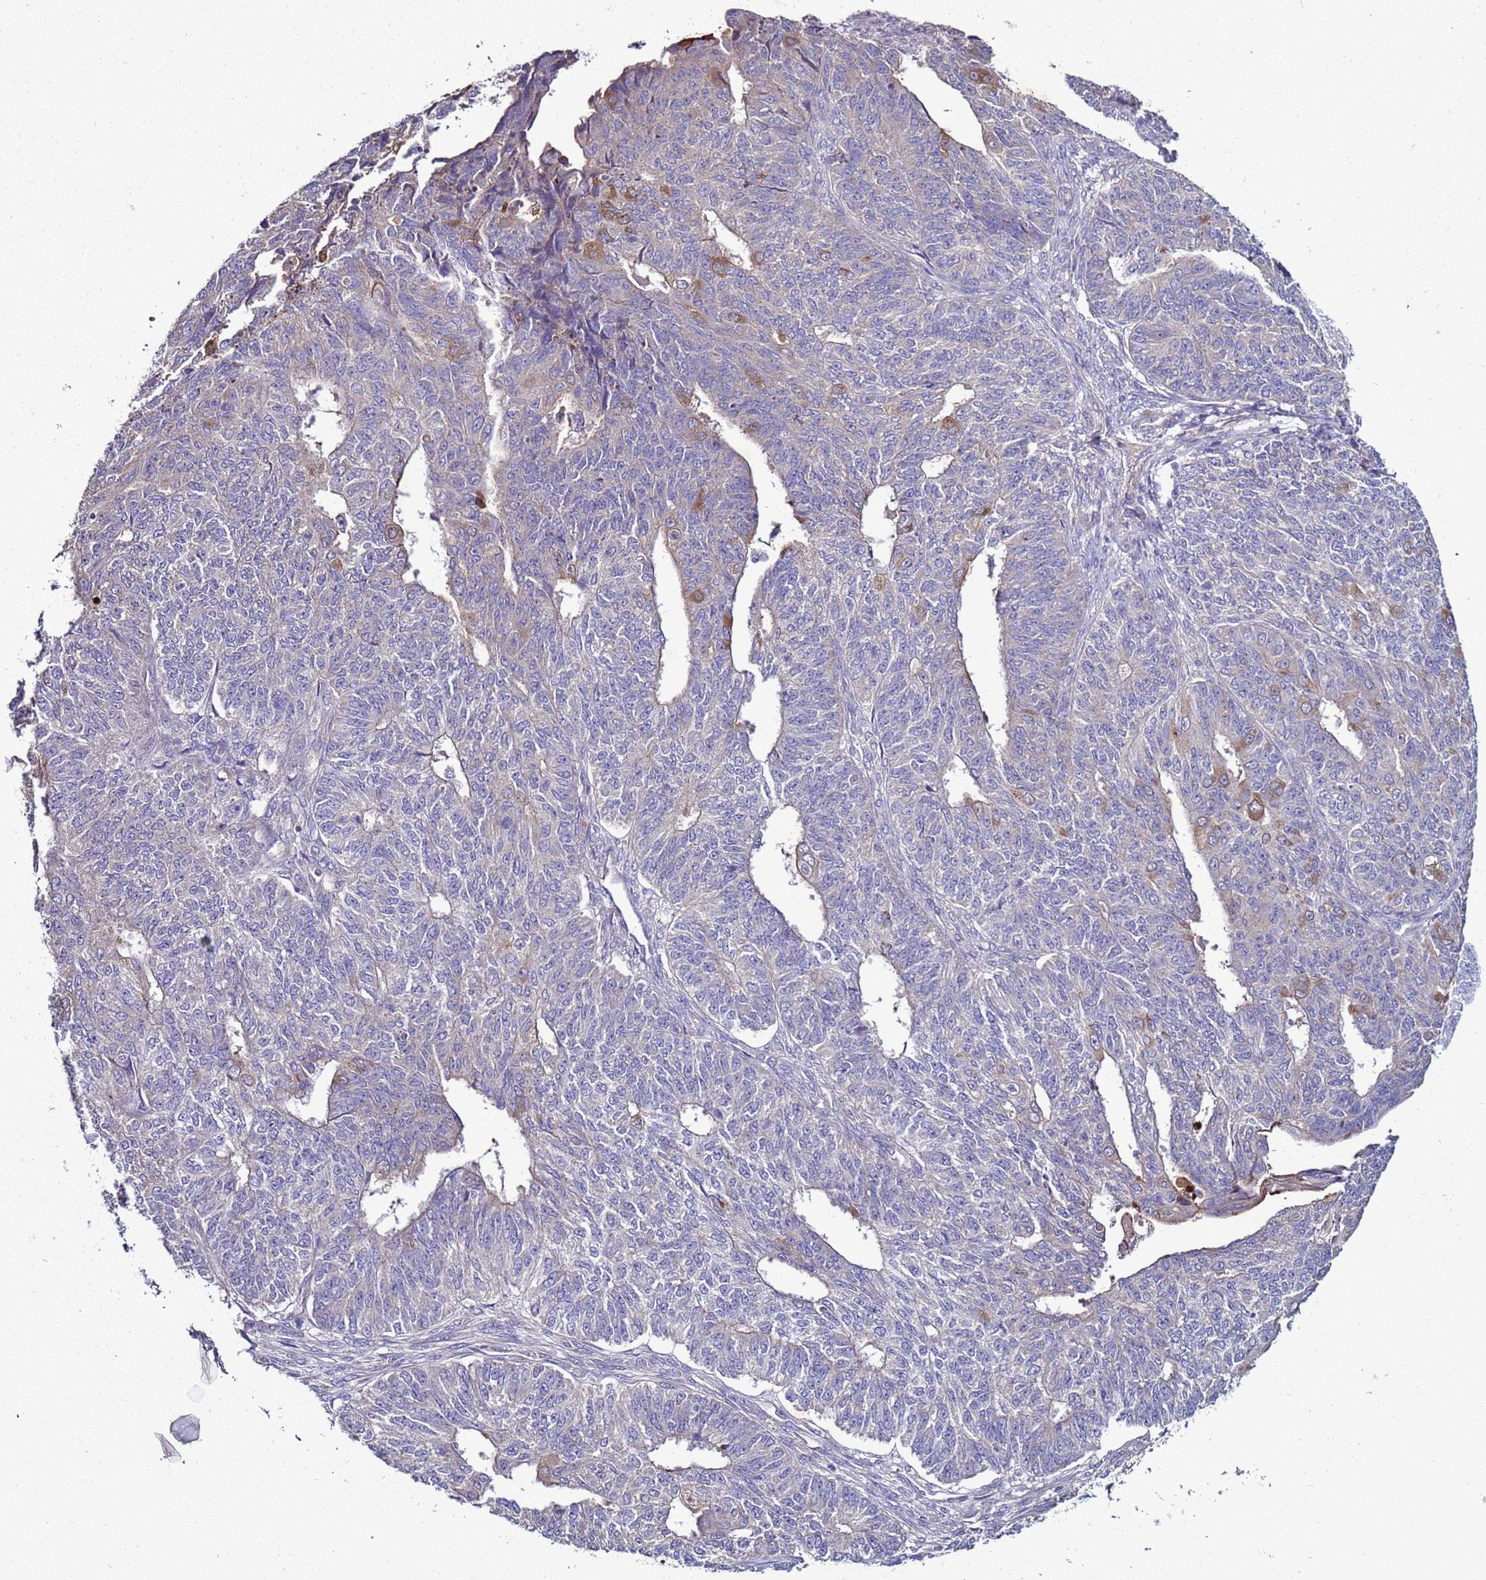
{"staining": {"intensity": "negative", "quantity": "none", "location": "none"}, "tissue": "endometrial cancer", "cell_type": "Tumor cells", "image_type": "cancer", "snomed": [{"axis": "morphology", "description": "Adenocarcinoma, NOS"}, {"axis": "topography", "description": "Endometrium"}], "caption": "Immunohistochemical staining of endometrial adenocarcinoma displays no significant positivity in tumor cells.", "gene": "RABL2B", "patient": {"sex": "female", "age": 32}}